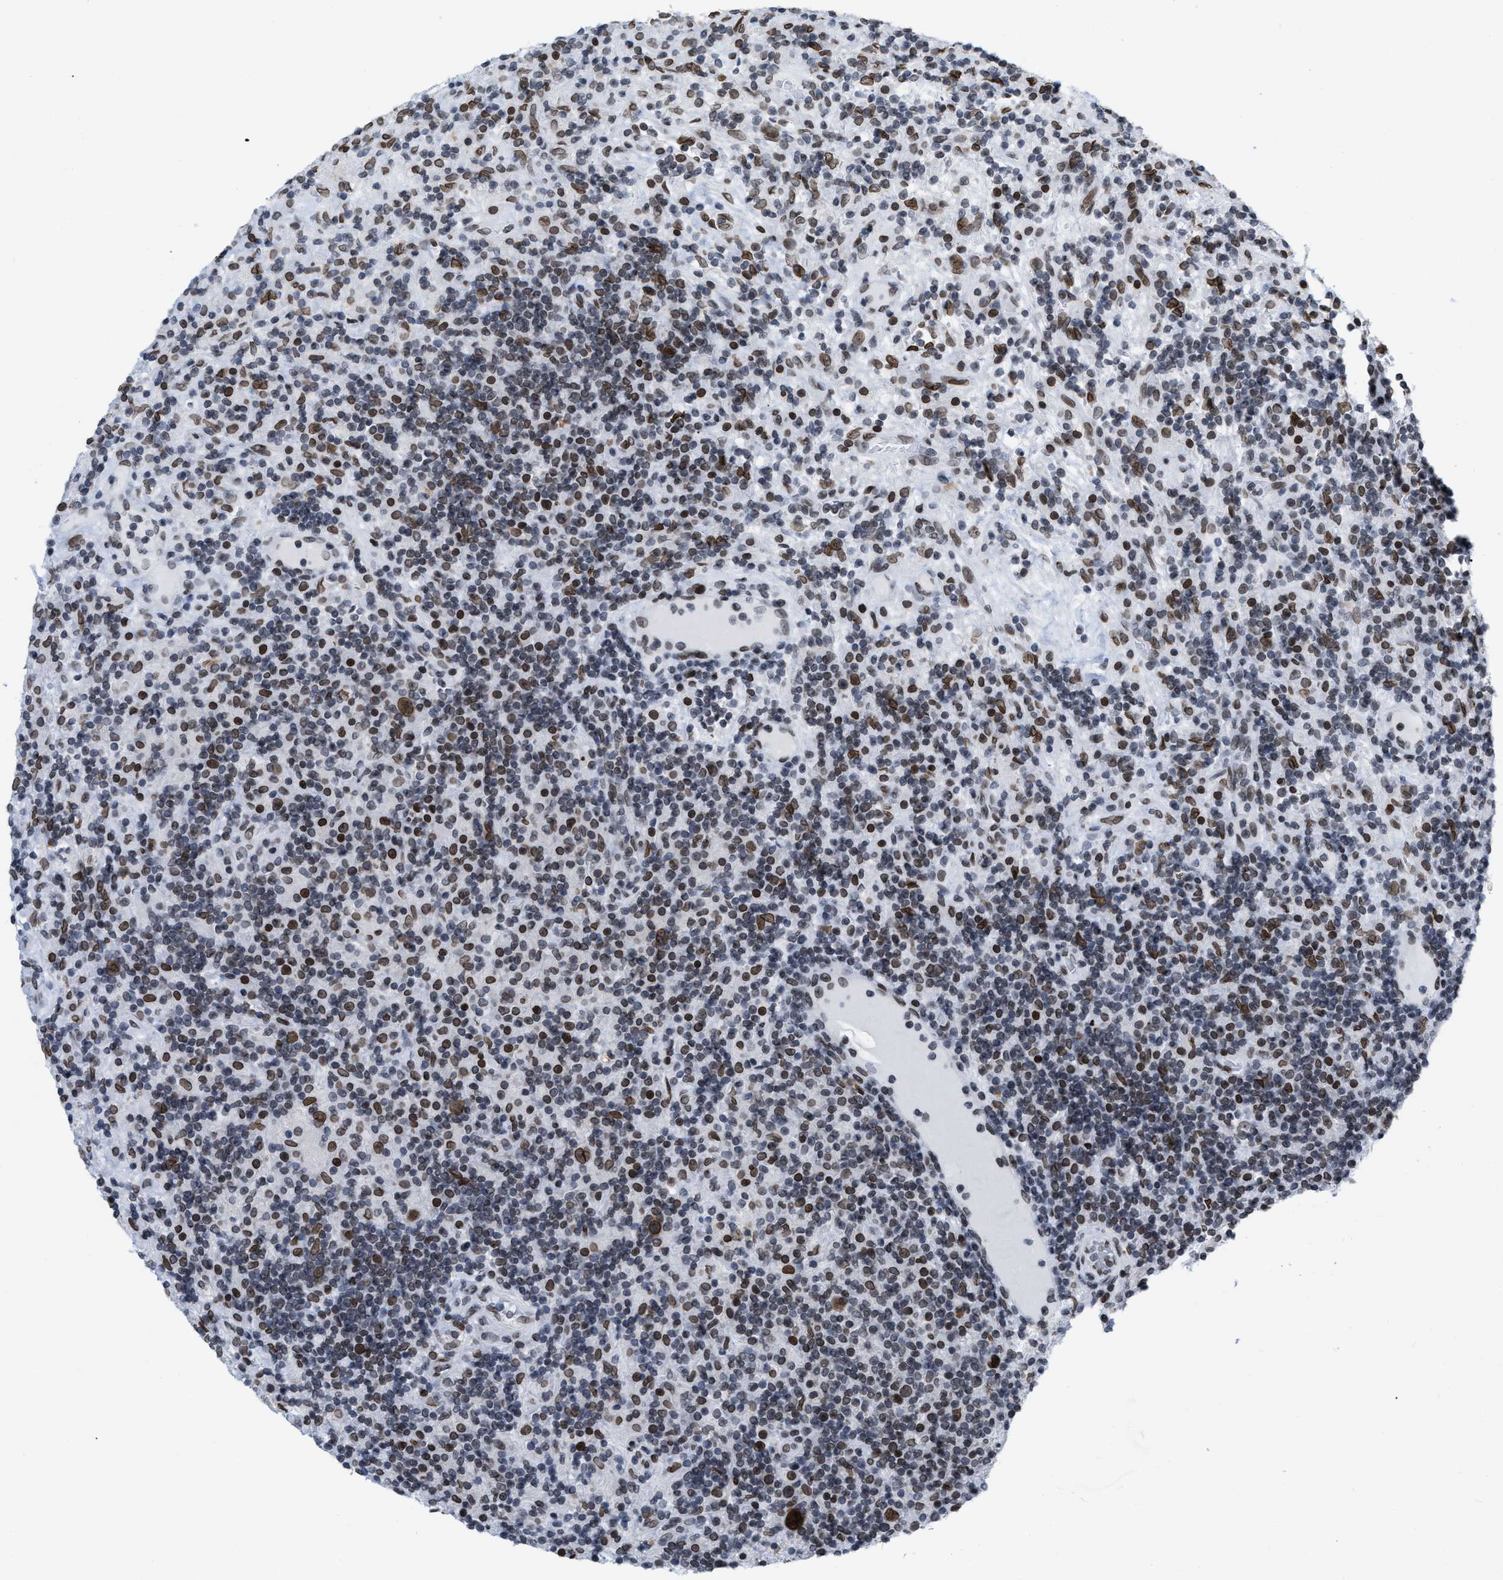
{"staining": {"intensity": "moderate", "quantity": ">75%", "location": "cytoplasmic/membranous"}, "tissue": "lymphoma", "cell_type": "Tumor cells", "image_type": "cancer", "snomed": [{"axis": "morphology", "description": "Hodgkin's disease, NOS"}, {"axis": "topography", "description": "Lymph node"}], "caption": "Lymphoma stained for a protein (brown) demonstrates moderate cytoplasmic/membranous positive expression in about >75% of tumor cells.", "gene": "TPR", "patient": {"sex": "male", "age": 70}}